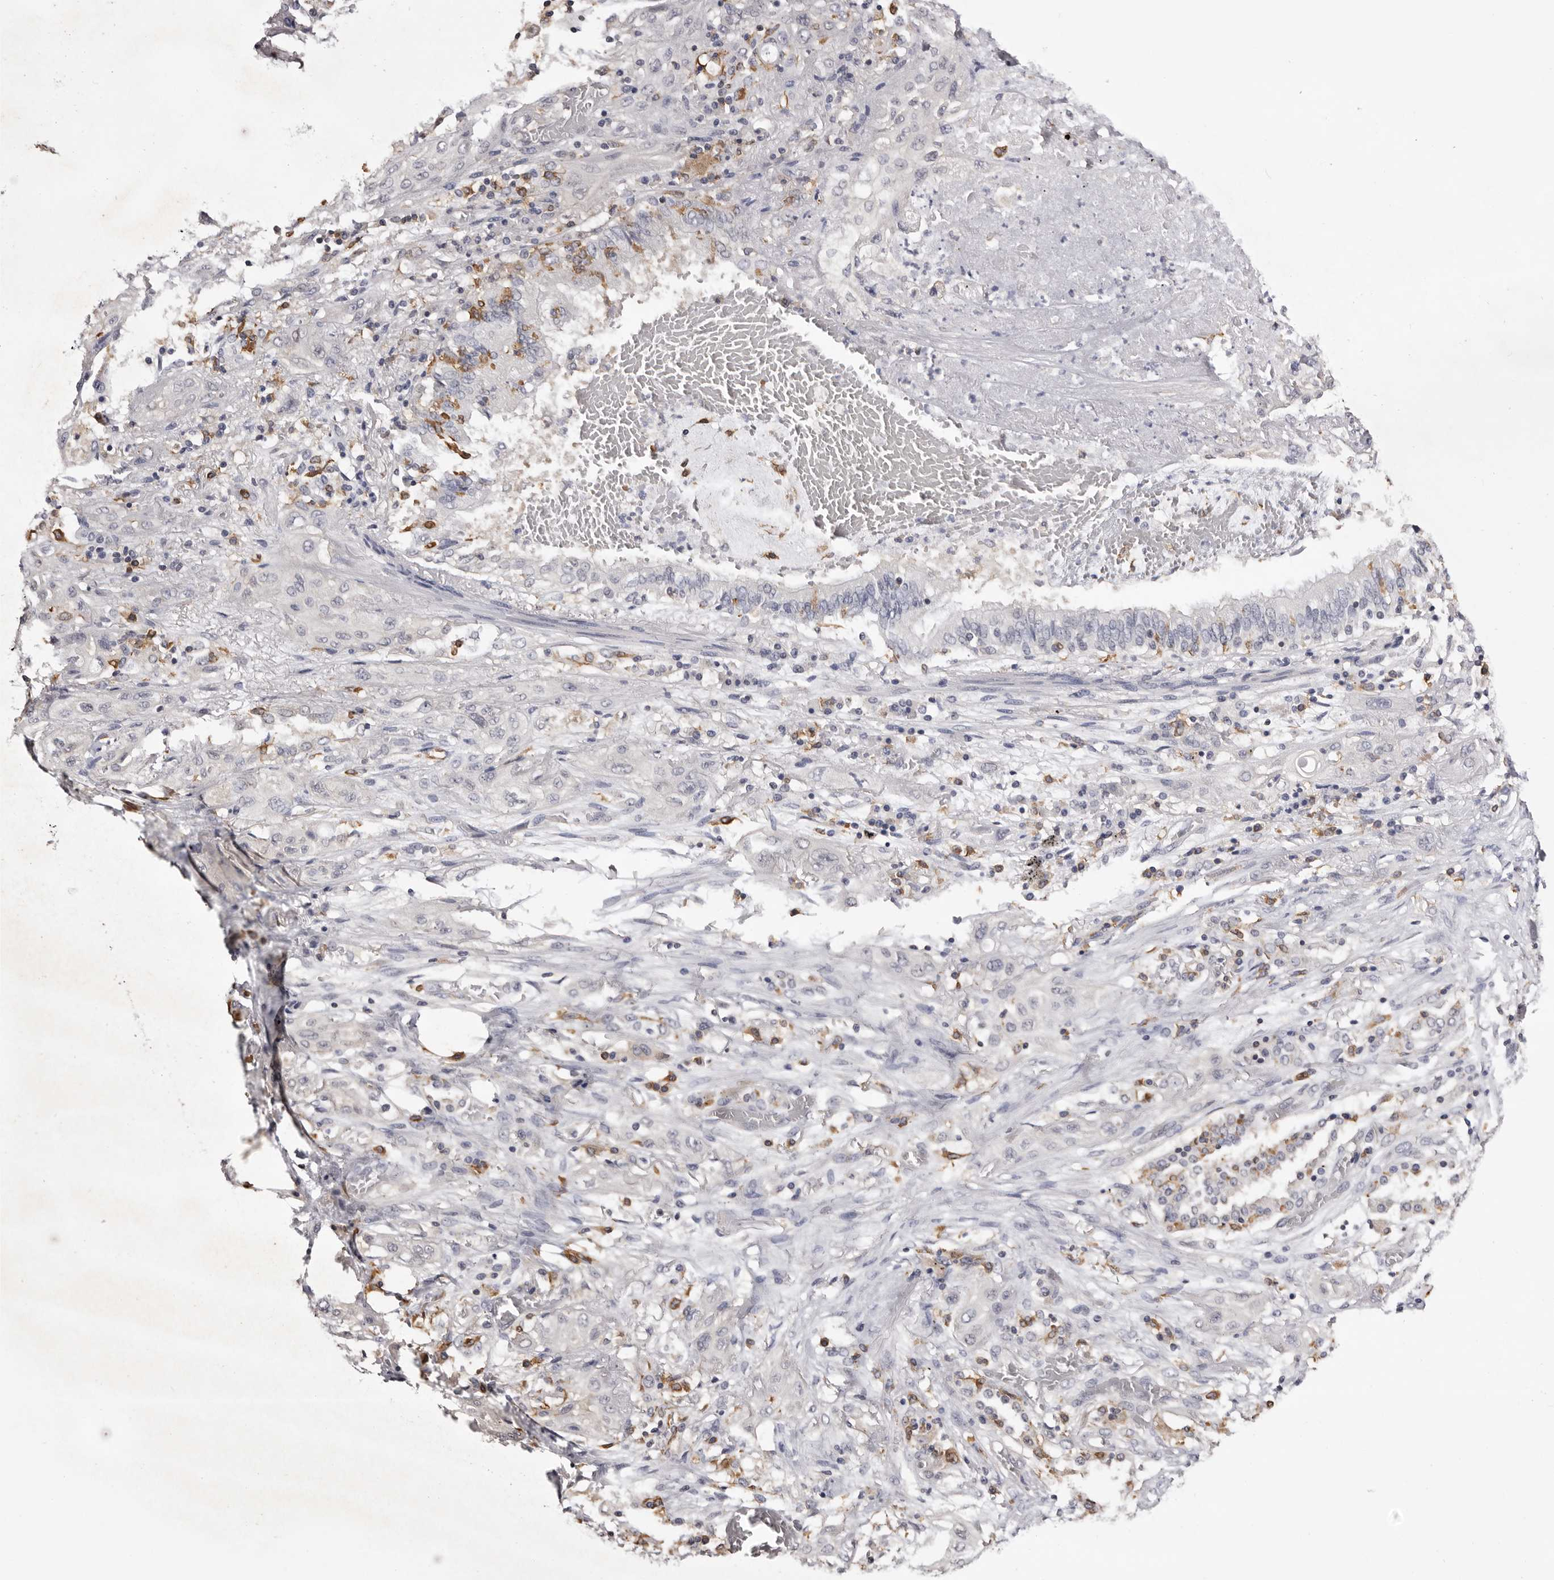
{"staining": {"intensity": "negative", "quantity": "none", "location": "none"}, "tissue": "lung cancer", "cell_type": "Tumor cells", "image_type": "cancer", "snomed": [{"axis": "morphology", "description": "Squamous cell carcinoma, NOS"}, {"axis": "topography", "description": "Lung"}], "caption": "Human squamous cell carcinoma (lung) stained for a protein using IHC displays no positivity in tumor cells.", "gene": "TNNI1", "patient": {"sex": "female", "age": 47}}